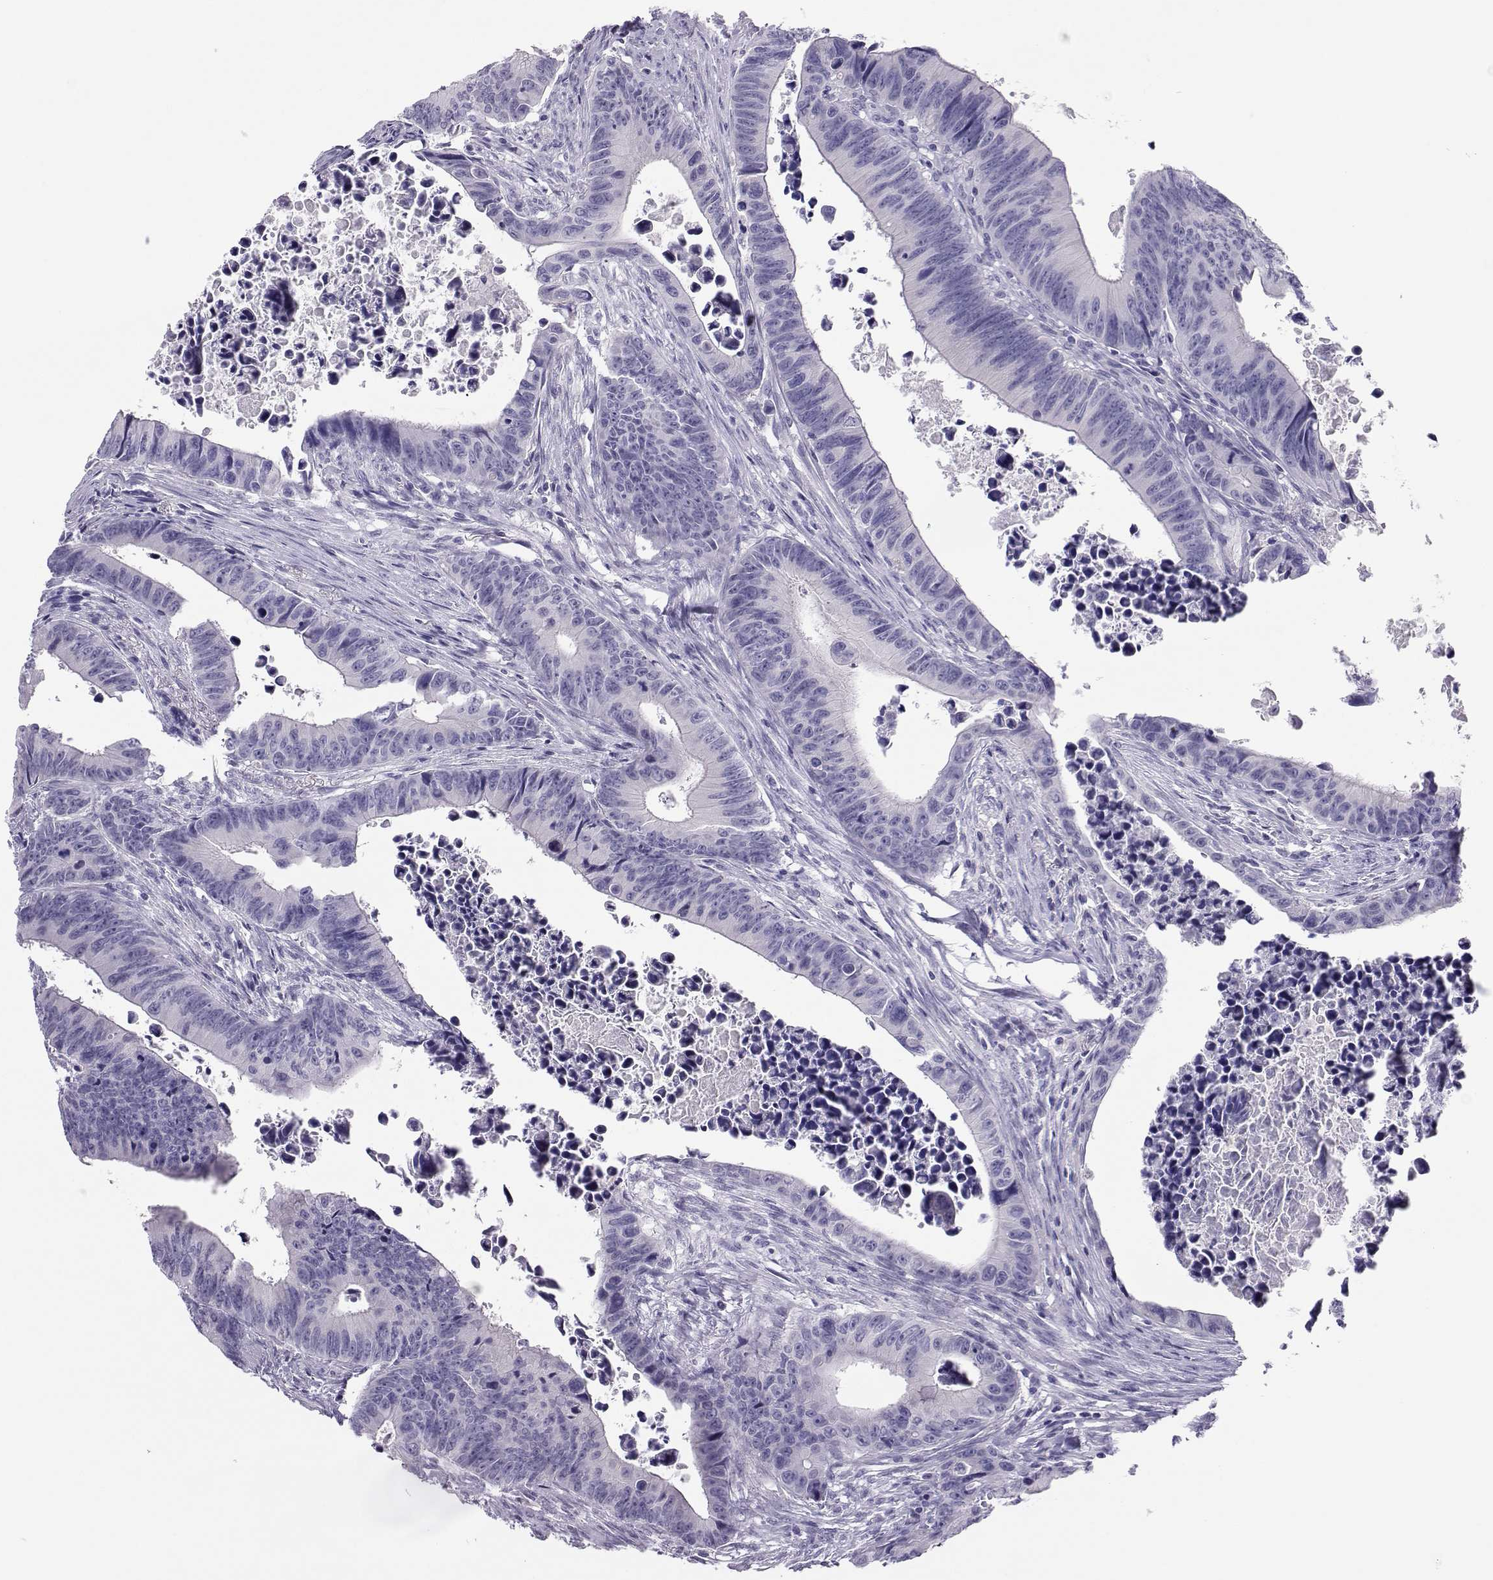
{"staining": {"intensity": "negative", "quantity": "none", "location": "none"}, "tissue": "colorectal cancer", "cell_type": "Tumor cells", "image_type": "cancer", "snomed": [{"axis": "morphology", "description": "Adenocarcinoma, NOS"}, {"axis": "topography", "description": "Colon"}], "caption": "Immunohistochemistry (IHC) photomicrograph of human colorectal cancer stained for a protein (brown), which exhibits no positivity in tumor cells.", "gene": "TRPM7", "patient": {"sex": "female", "age": 87}}